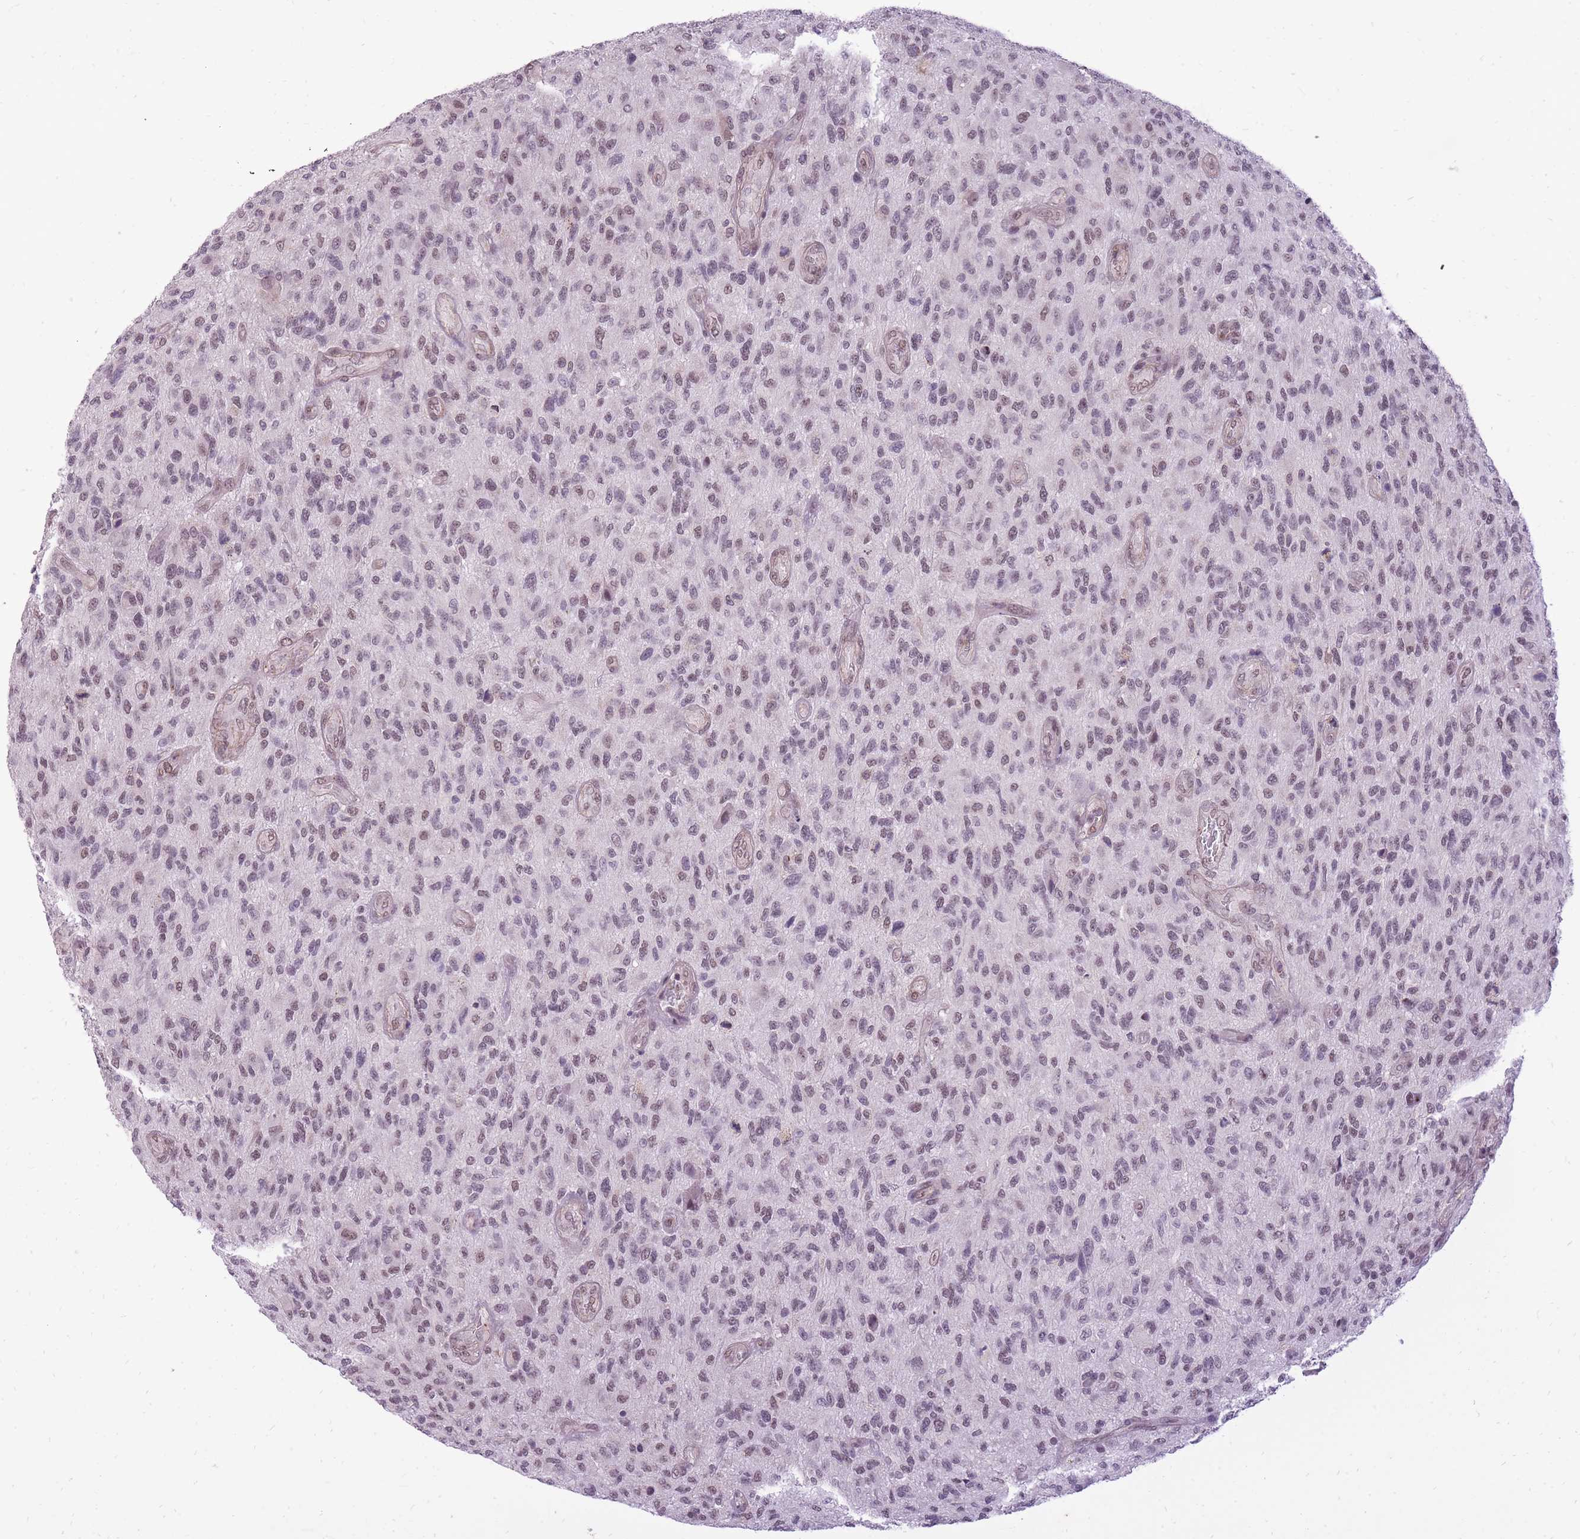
{"staining": {"intensity": "moderate", "quantity": ">75%", "location": "nuclear"}, "tissue": "glioma", "cell_type": "Tumor cells", "image_type": "cancer", "snomed": [{"axis": "morphology", "description": "Glioma, malignant, High grade"}, {"axis": "topography", "description": "Brain"}], "caption": "Malignant high-grade glioma tissue demonstrates moderate nuclear positivity in approximately >75% of tumor cells, visualized by immunohistochemistry.", "gene": "TIGD1", "patient": {"sex": "male", "age": 47}}